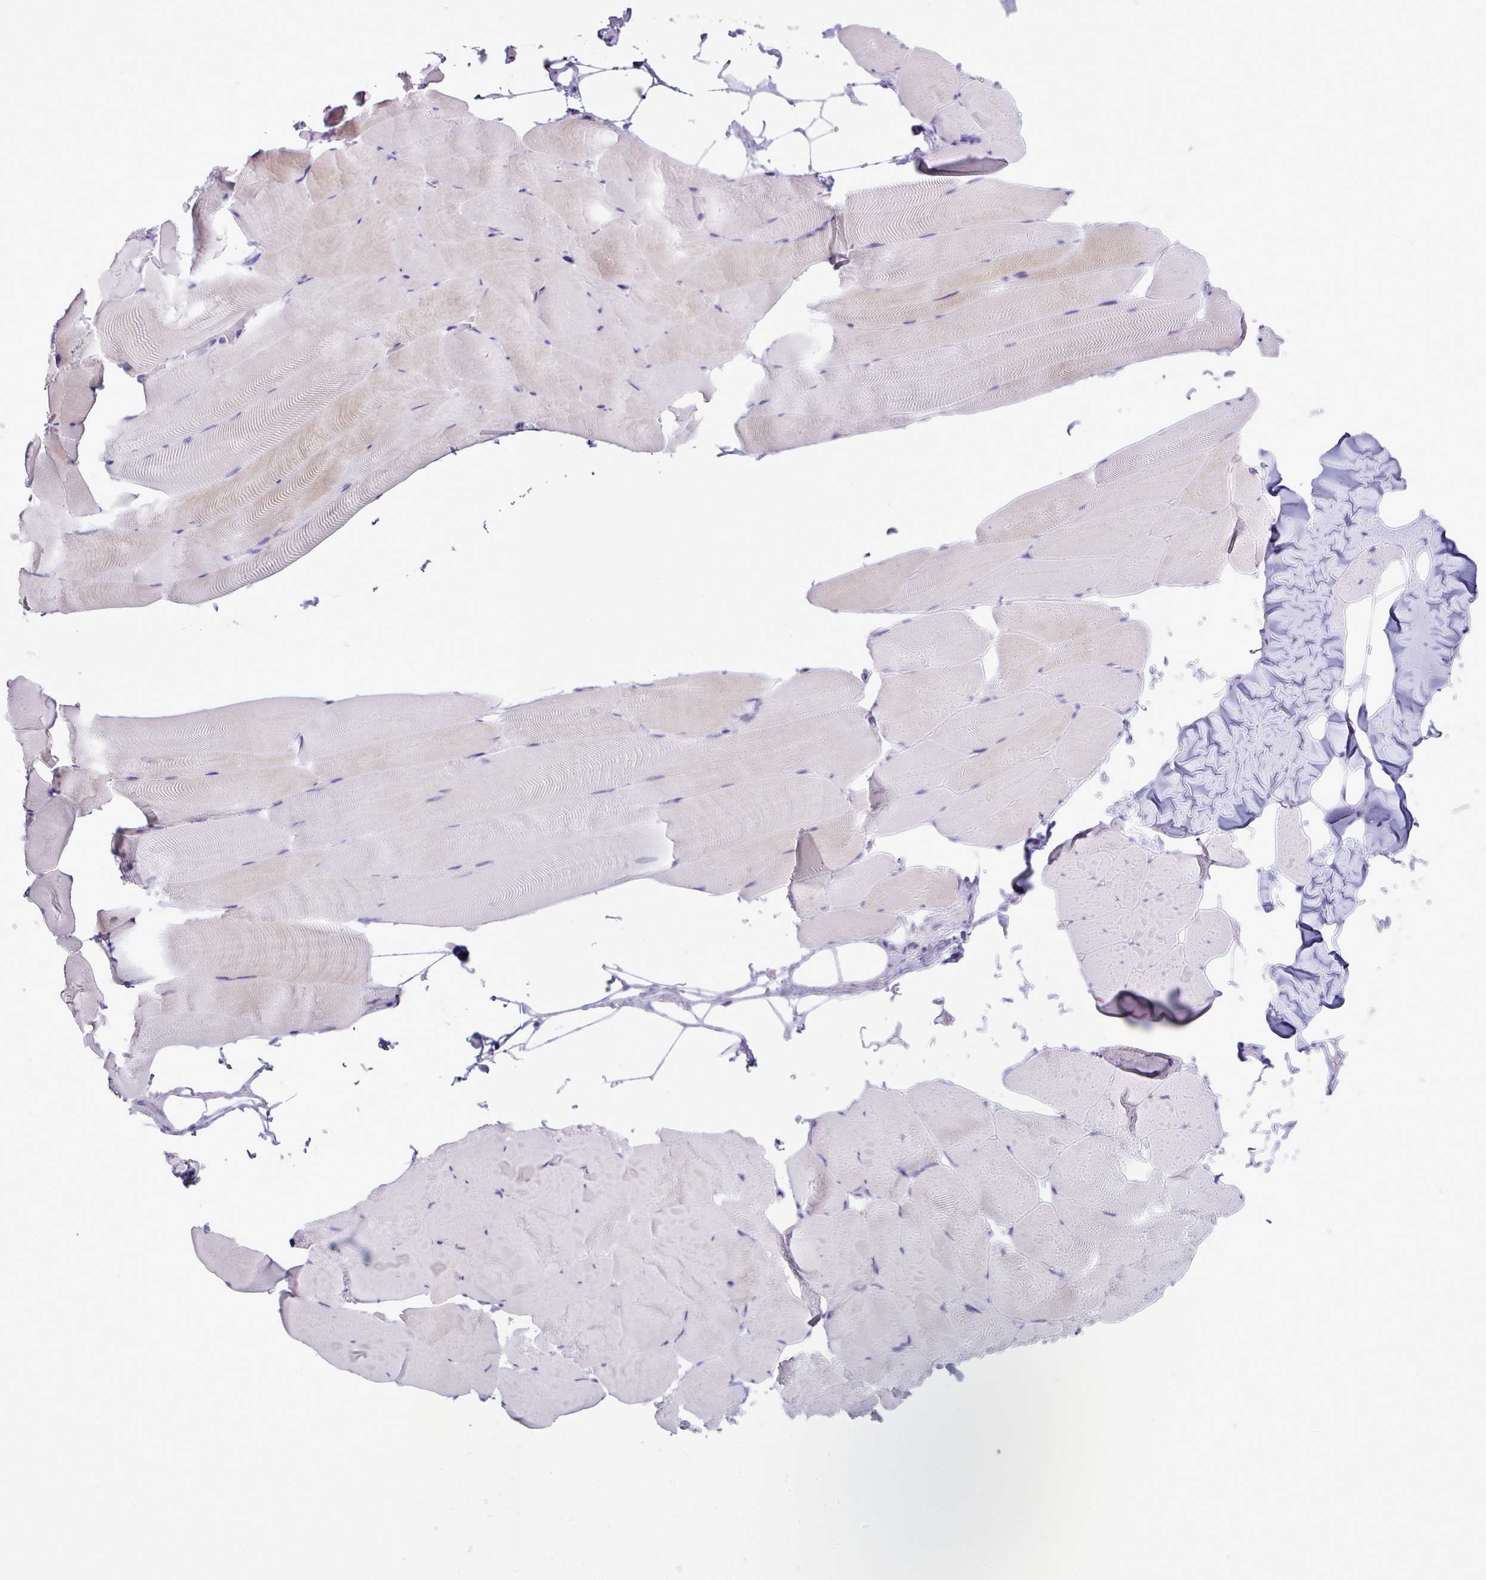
{"staining": {"intensity": "negative", "quantity": "none", "location": "none"}, "tissue": "skeletal muscle", "cell_type": "Myocytes", "image_type": "normal", "snomed": [{"axis": "morphology", "description": "Normal tissue, NOS"}, {"axis": "topography", "description": "Skeletal muscle"}], "caption": "Skeletal muscle stained for a protein using immunohistochemistry (IHC) demonstrates no expression myocytes.", "gene": "STIMATE", "patient": {"sex": "female", "age": 64}}